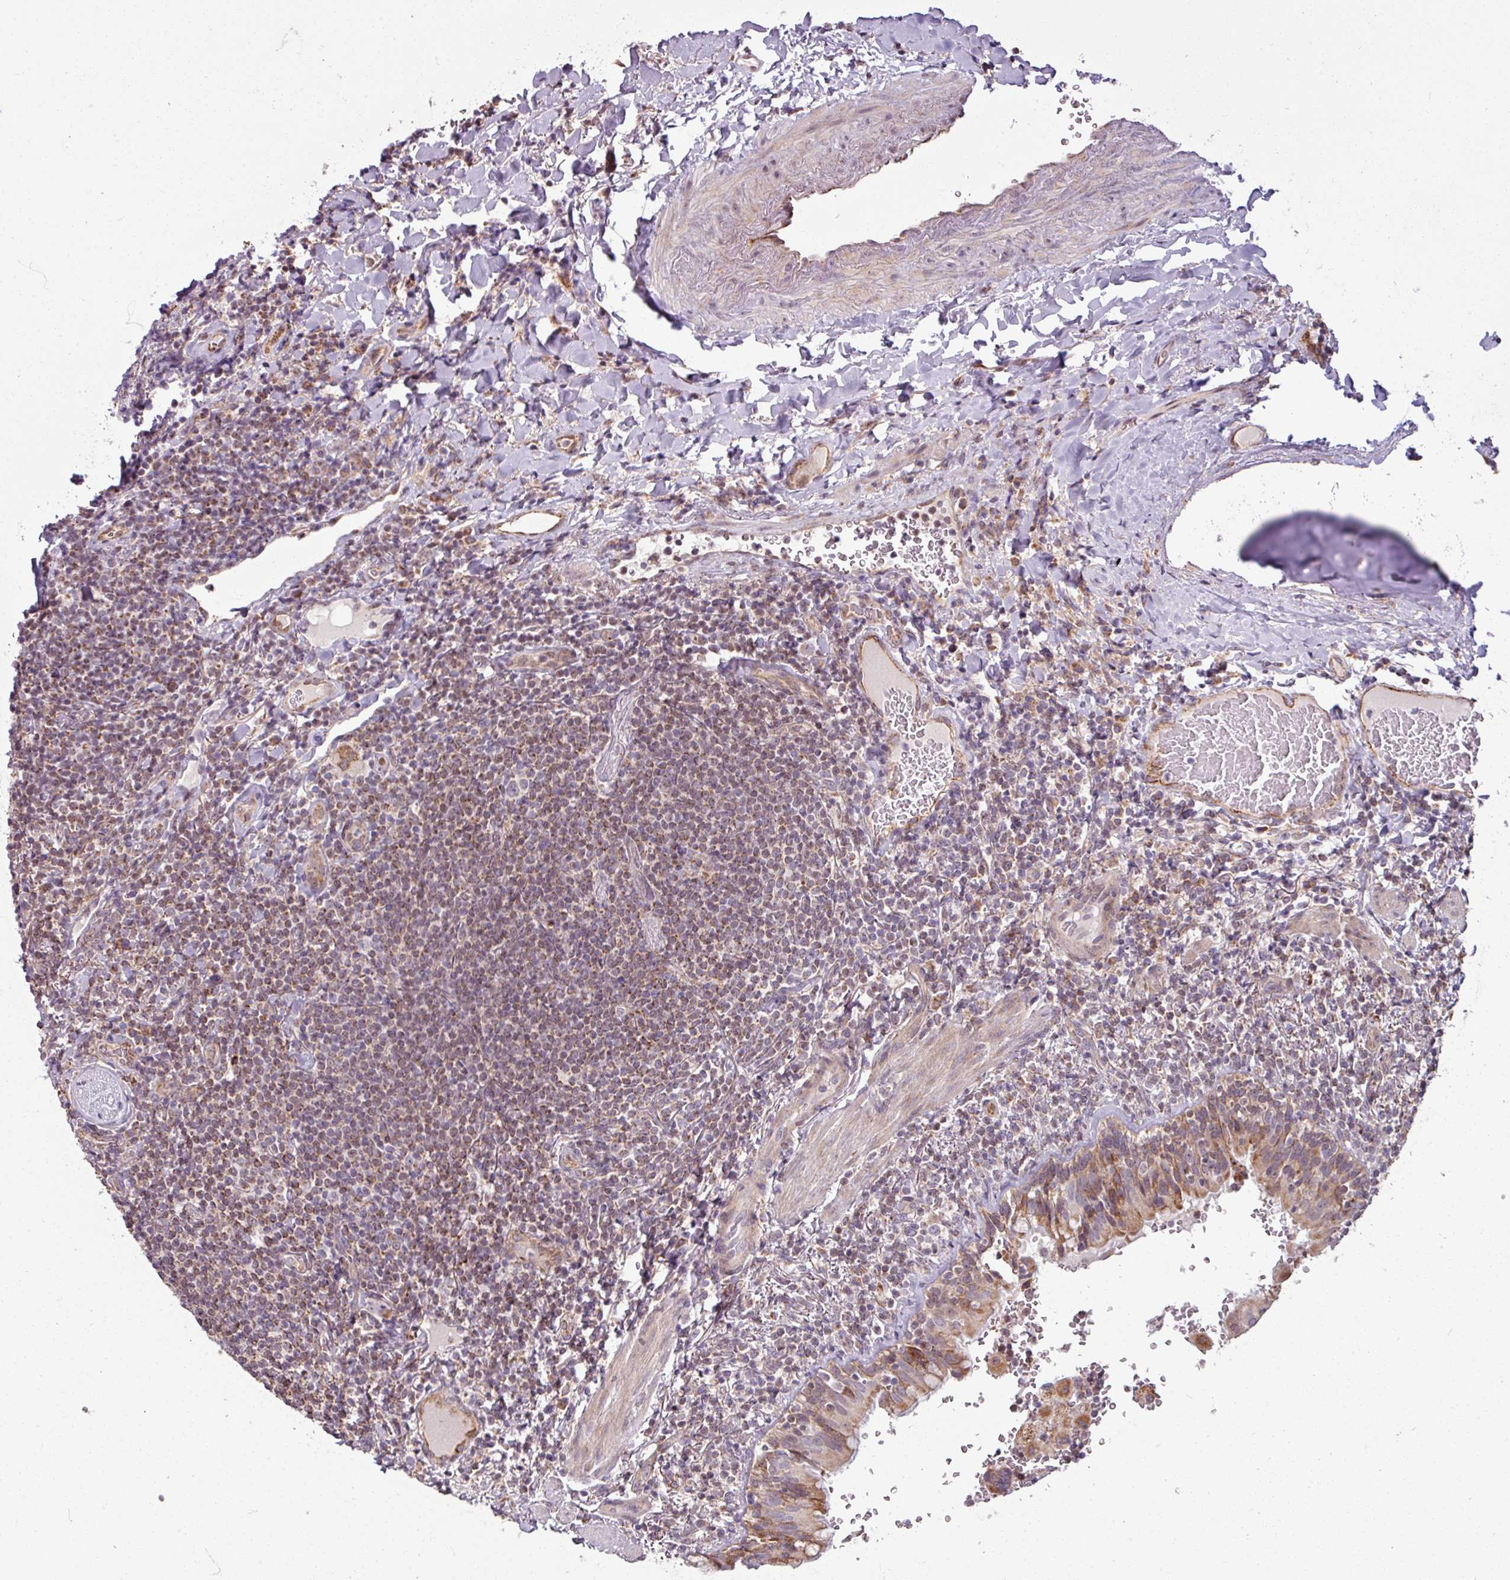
{"staining": {"intensity": "moderate", "quantity": "25%-75%", "location": "cytoplasmic/membranous"}, "tissue": "lymphoma", "cell_type": "Tumor cells", "image_type": "cancer", "snomed": [{"axis": "morphology", "description": "Malignant lymphoma, non-Hodgkin's type, Low grade"}, {"axis": "topography", "description": "Lung"}], "caption": "The histopathology image reveals a brown stain indicating the presence of a protein in the cytoplasmic/membranous of tumor cells in low-grade malignant lymphoma, non-Hodgkin's type. The staining was performed using DAB, with brown indicating positive protein expression. Nuclei are stained blue with hematoxylin.", "gene": "MAGT1", "patient": {"sex": "female", "age": 71}}